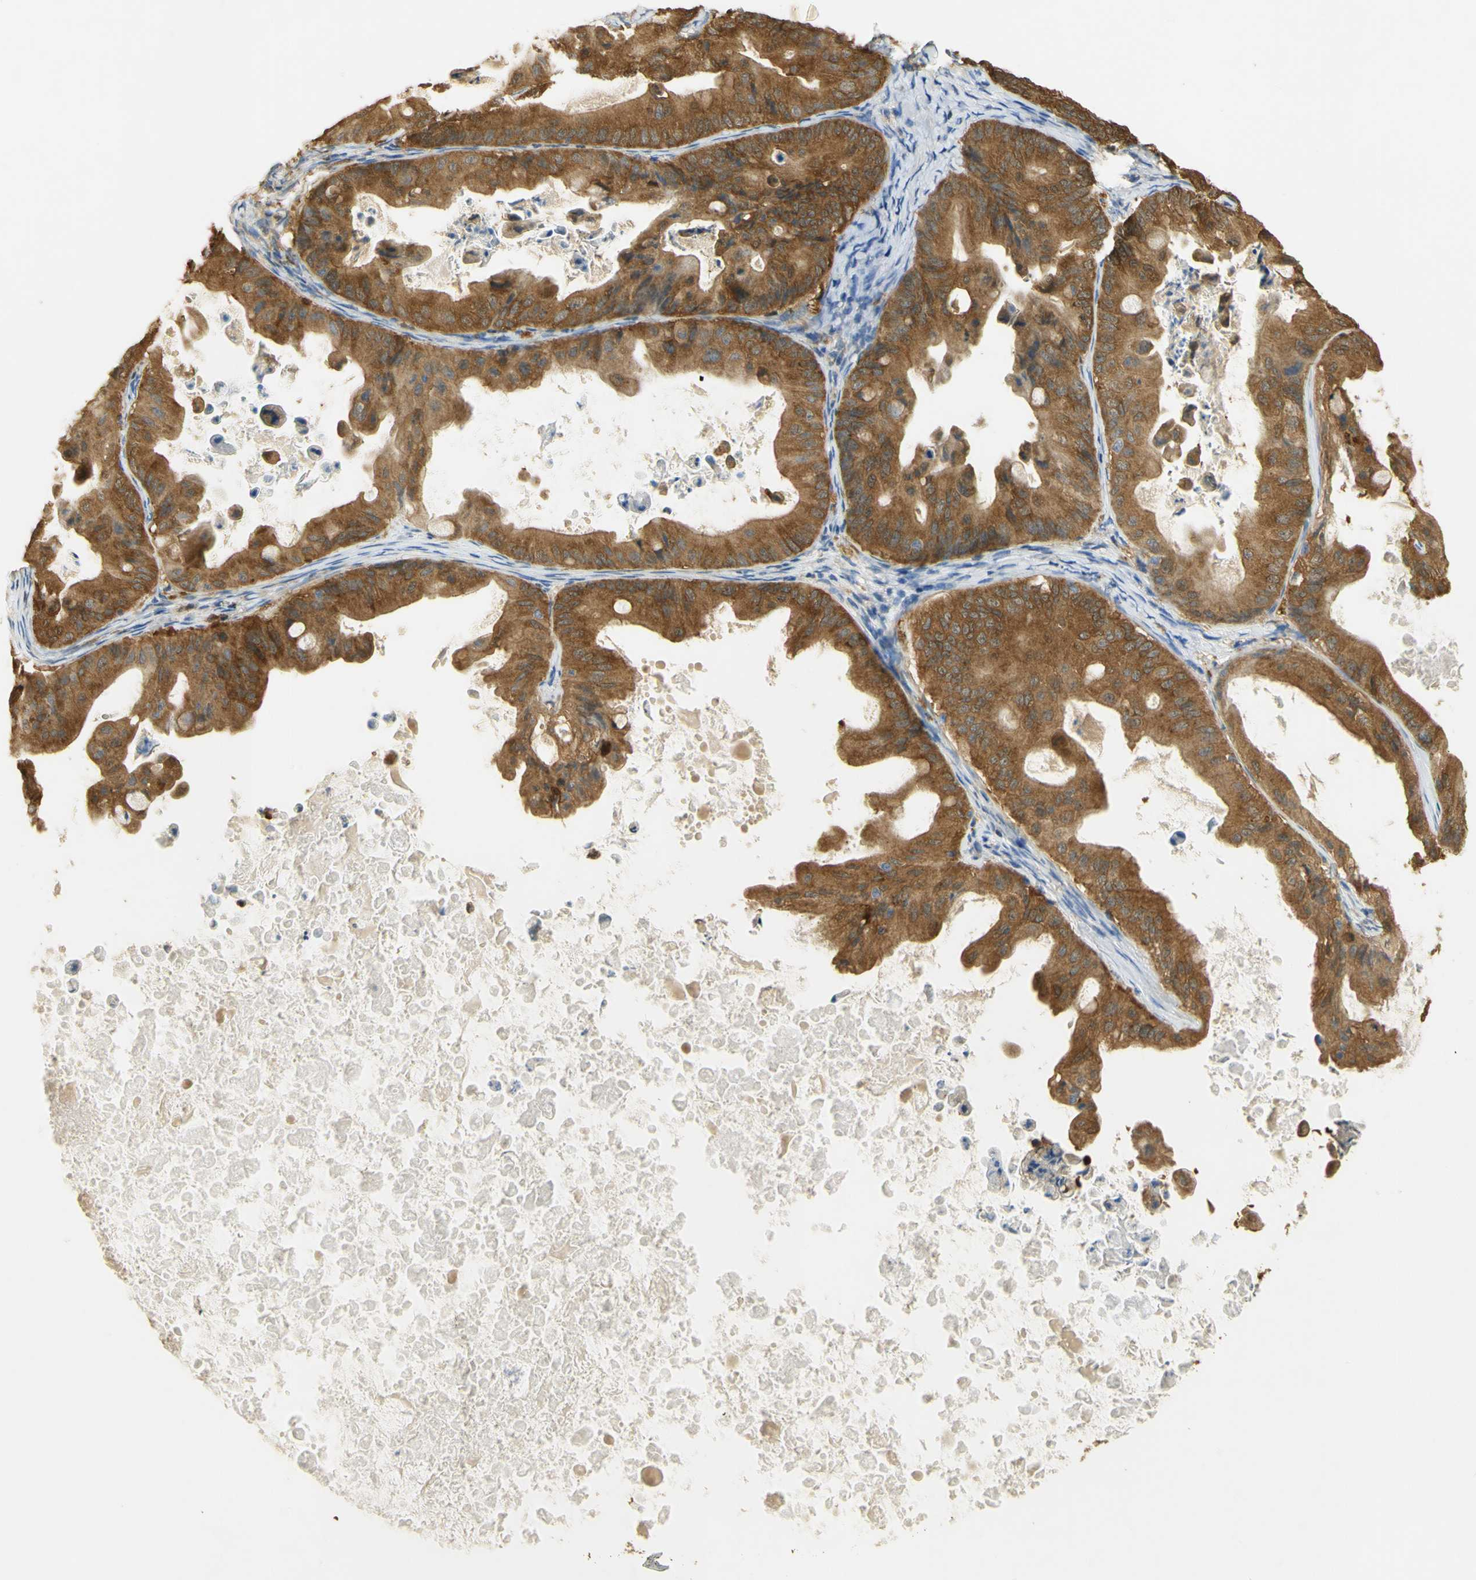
{"staining": {"intensity": "strong", "quantity": ">75%", "location": "cytoplasmic/membranous"}, "tissue": "ovarian cancer", "cell_type": "Tumor cells", "image_type": "cancer", "snomed": [{"axis": "morphology", "description": "Cystadenocarcinoma, mucinous, NOS"}, {"axis": "topography", "description": "Ovary"}], "caption": "DAB immunohistochemical staining of human ovarian cancer shows strong cytoplasmic/membranous protein staining in approximately >75% of tumor cells.", "gene": "PAK1", "patient": {"sex": "female", "age": 37}}